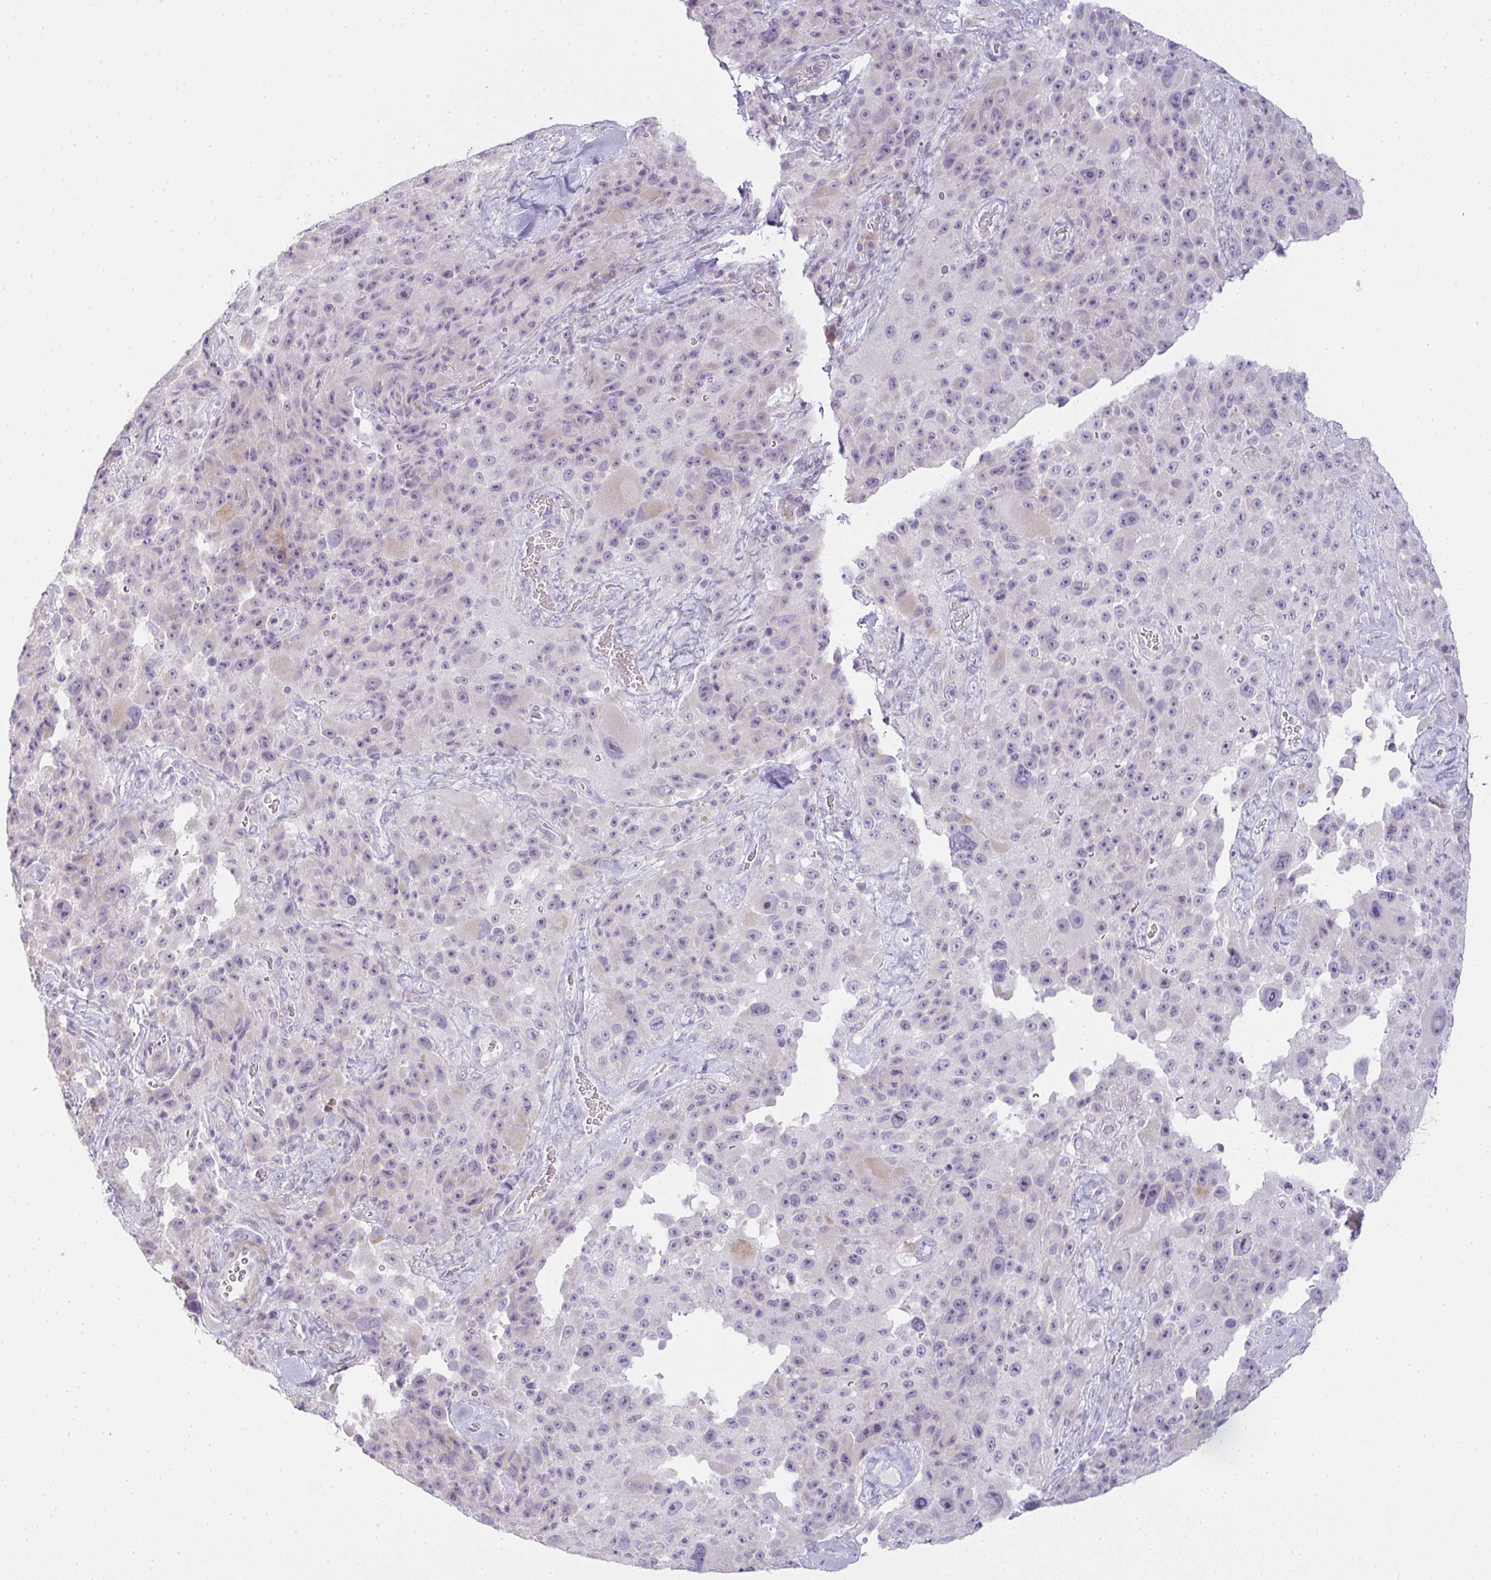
{"staining": {"intensity": "negative", "quantity": "none", "location": "none"}, "tissue": "melanoma", "cell_type": "Tumor cells", "image_type": "cancer", "snomed": [{"axis": "morphology", "description": "Malignant melanoma, Metastatic site"}, {"axis": "topography", "description": "Lymph node"}], "caption": "Image shows no significant protein expression in tumor cells of melanoma.", "gene": "SIRPB2", "patient": {"sex": "male", "age": 62}}